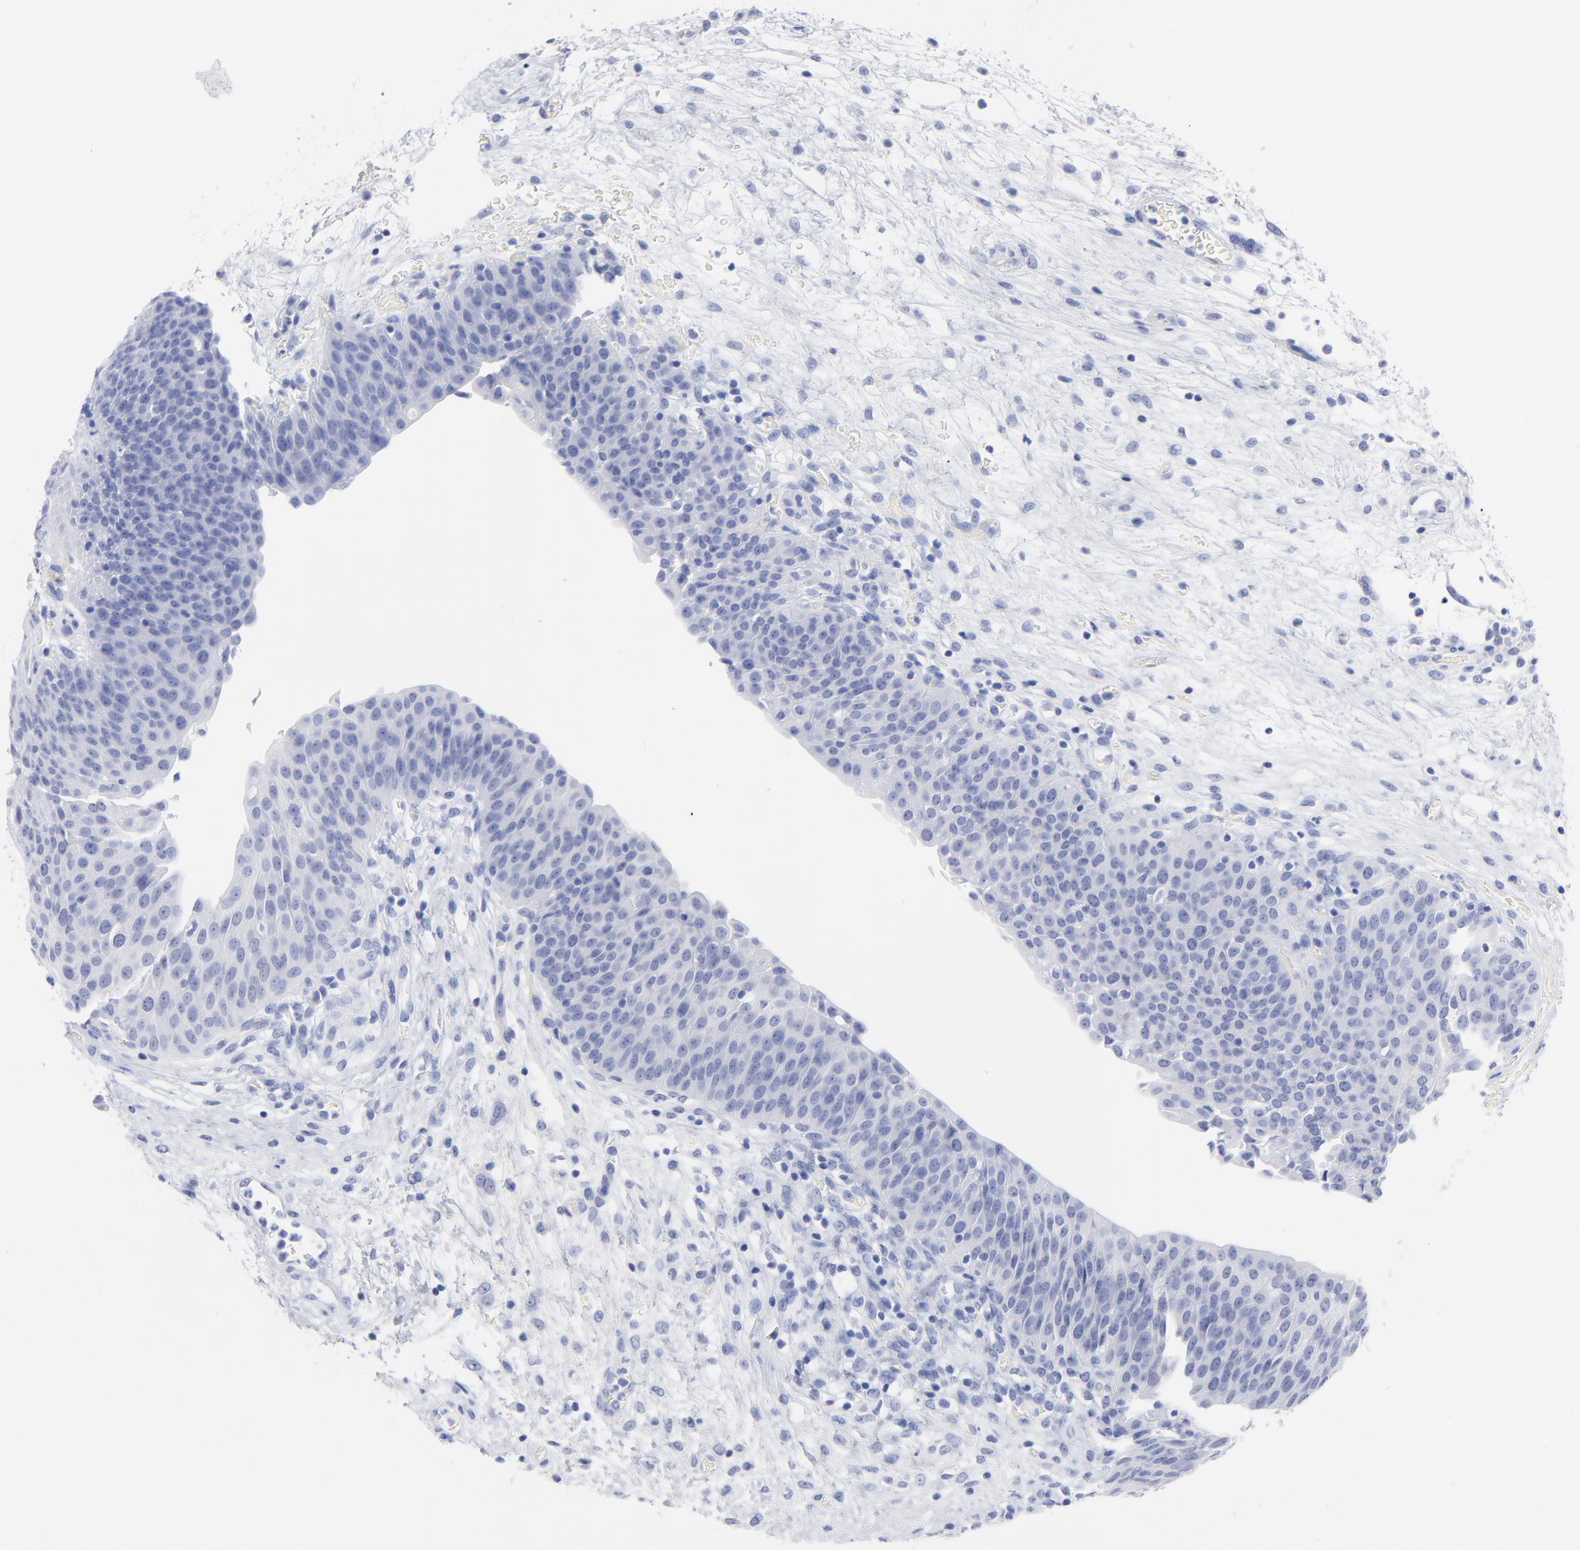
{"staining": {"intensity": "negative", "quantity": "none", "location": "none"}, "tissue": "urinary bladder", "cell_type": "Urothelial cells", "image_type": "normal", "snomed": [{"axis": "morphology", "description": "Normal tissue, NOS"}, {"axis": "topography", "description": "Smooth muscle"}, {"axis": "topography", "description": "Urinary bladder"}], "caption": "Micrograph shows no significant protein positivity in urothelial cells of unremarkable urinary bladder. (DAB immunohistochemistry visualized using brightfield microscopy, high magnification).", "gene": "ACY1", "patient": {"sex": "male", "age": 35}}